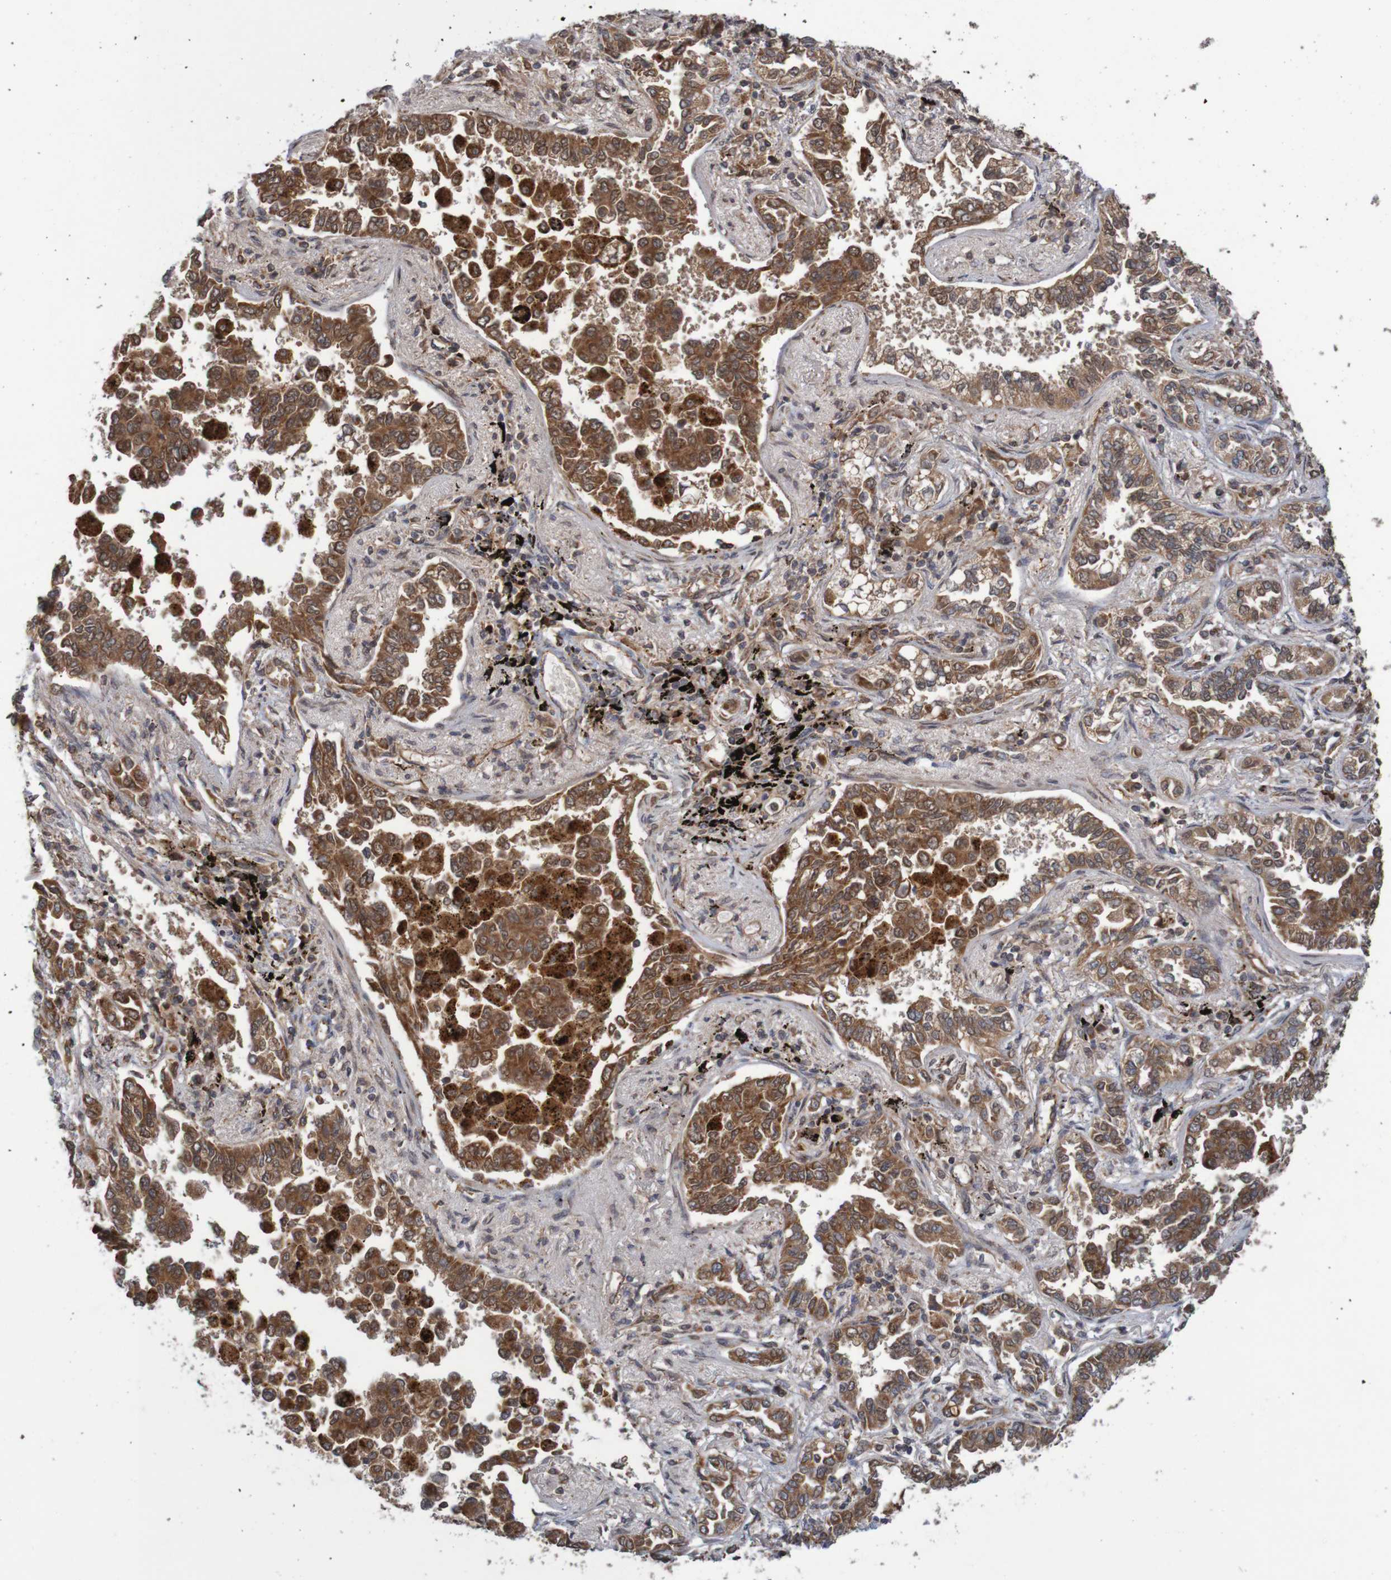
{"staining": {"intensity": "strong", "quantity": ">75%", "location": "cytoplasmic/membranous"}, "tissue": "lung cancer", "cell_type": "Tumor cells", "image_type": "cancer", "snomed": [{"axis": "morphology", "description": "Normal tissue, NOS"}, {"axis": "morphology", "description": "Adenocarcinoma, NOS"}, {"axis": "topography", "description": "Lung"}], "caption": "A high amount of strong cytoplasmic/membranous positivity is seen in about >75% of tumor cells in lung cancer tissue.", "gene": "MRPL52", "patient": {"sex": "male", "age": 59}}